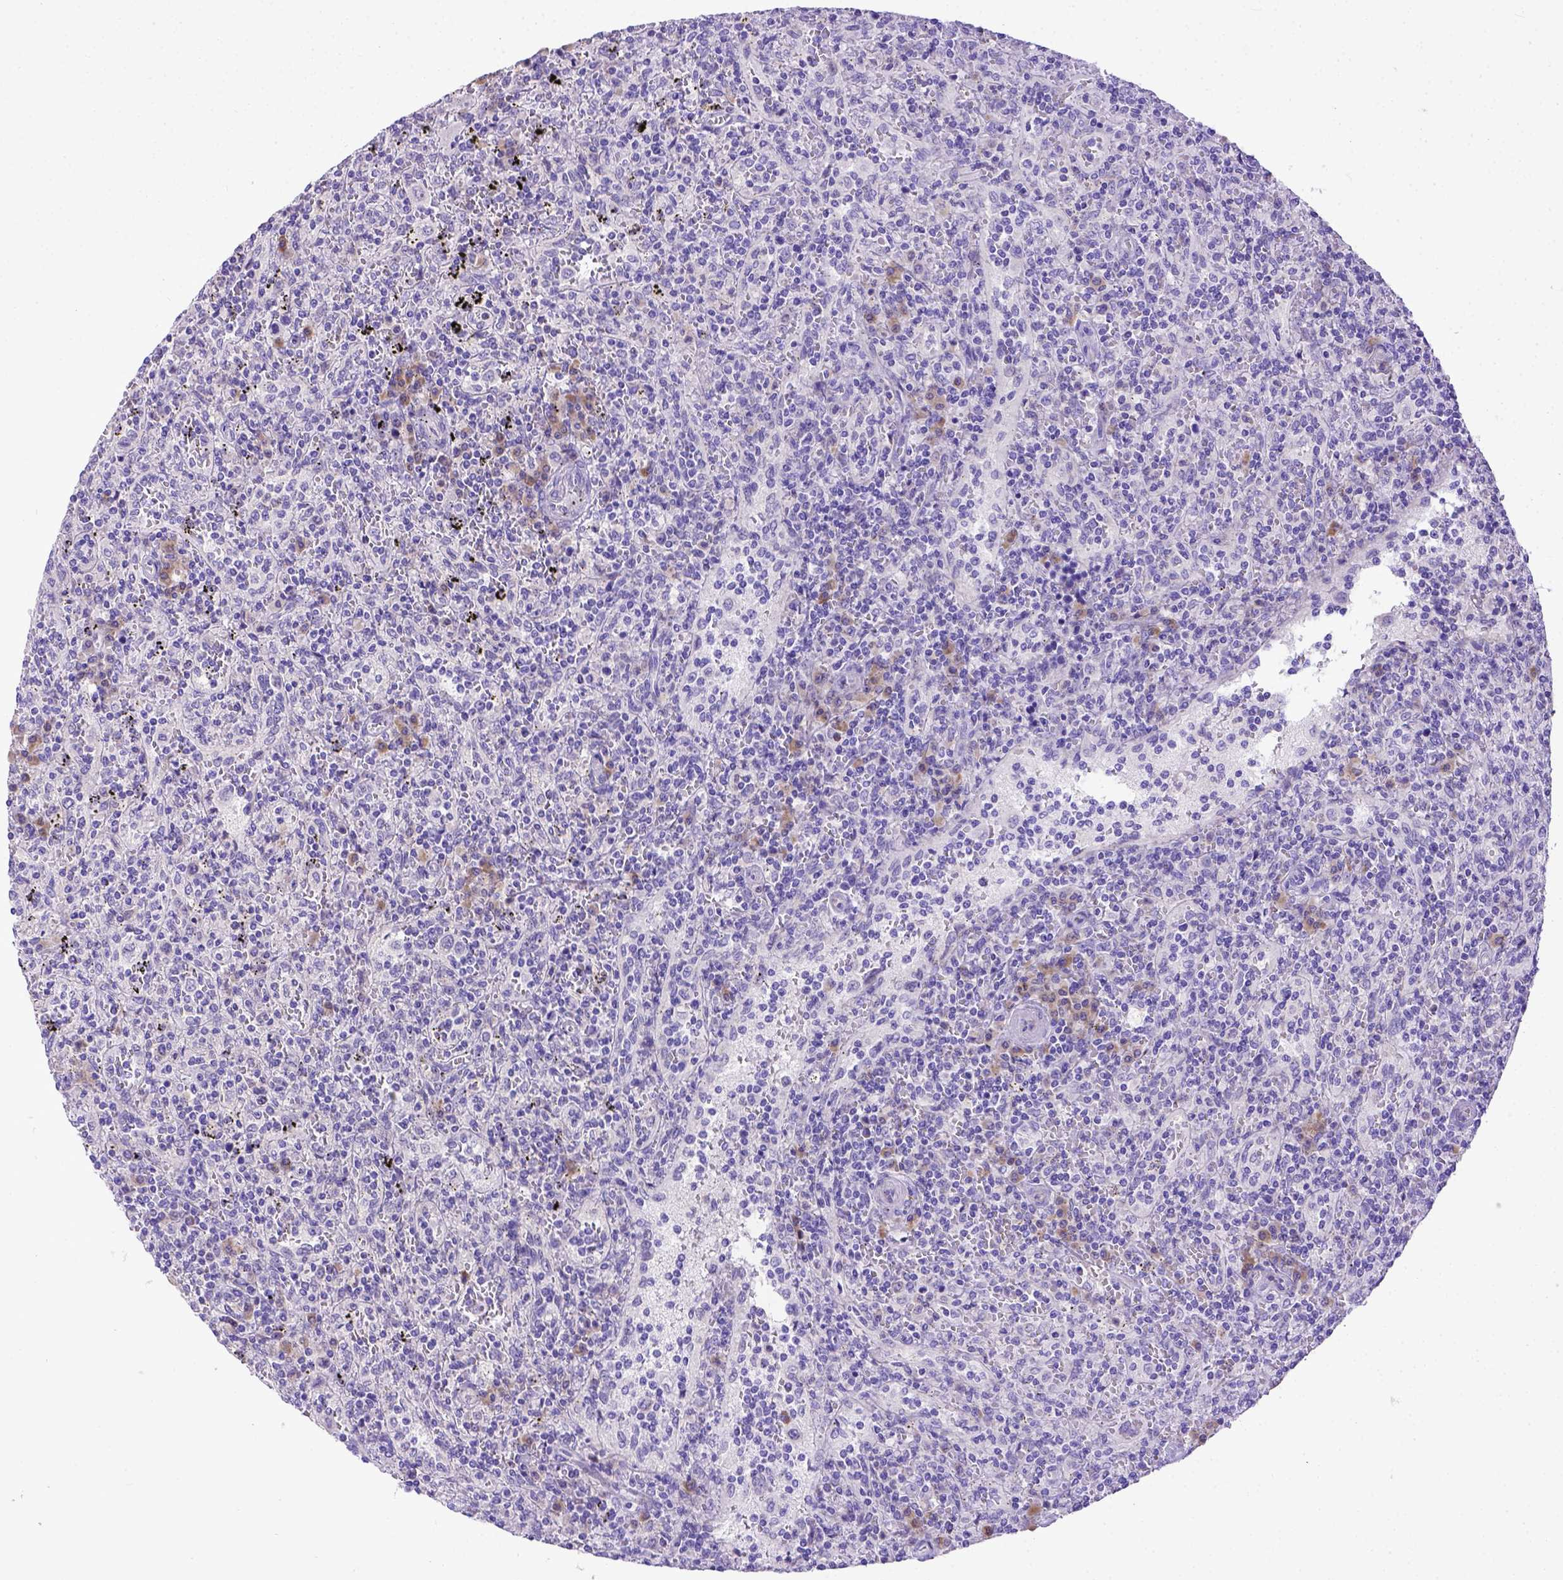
{"staining": {"intensity": "negative", "quantity": "none", "location": "none"}, "tissue": "lymphoma", "cell_type": "Tumor cells", "image_type": "cancer", "snomed": [{"axis": "morphology", "description": "Malignant lymphoma, non-Hodgkin's type, Low grade"}, {"axis": "topography", "description": "Spleen"}], "caption": "This is an immunohistochemistry (IHC) histopathology image of lymphoma. There is no staining in tumor cells.", "gene": "CFAP300", "patient": {"sex": "male", "age": 62}}